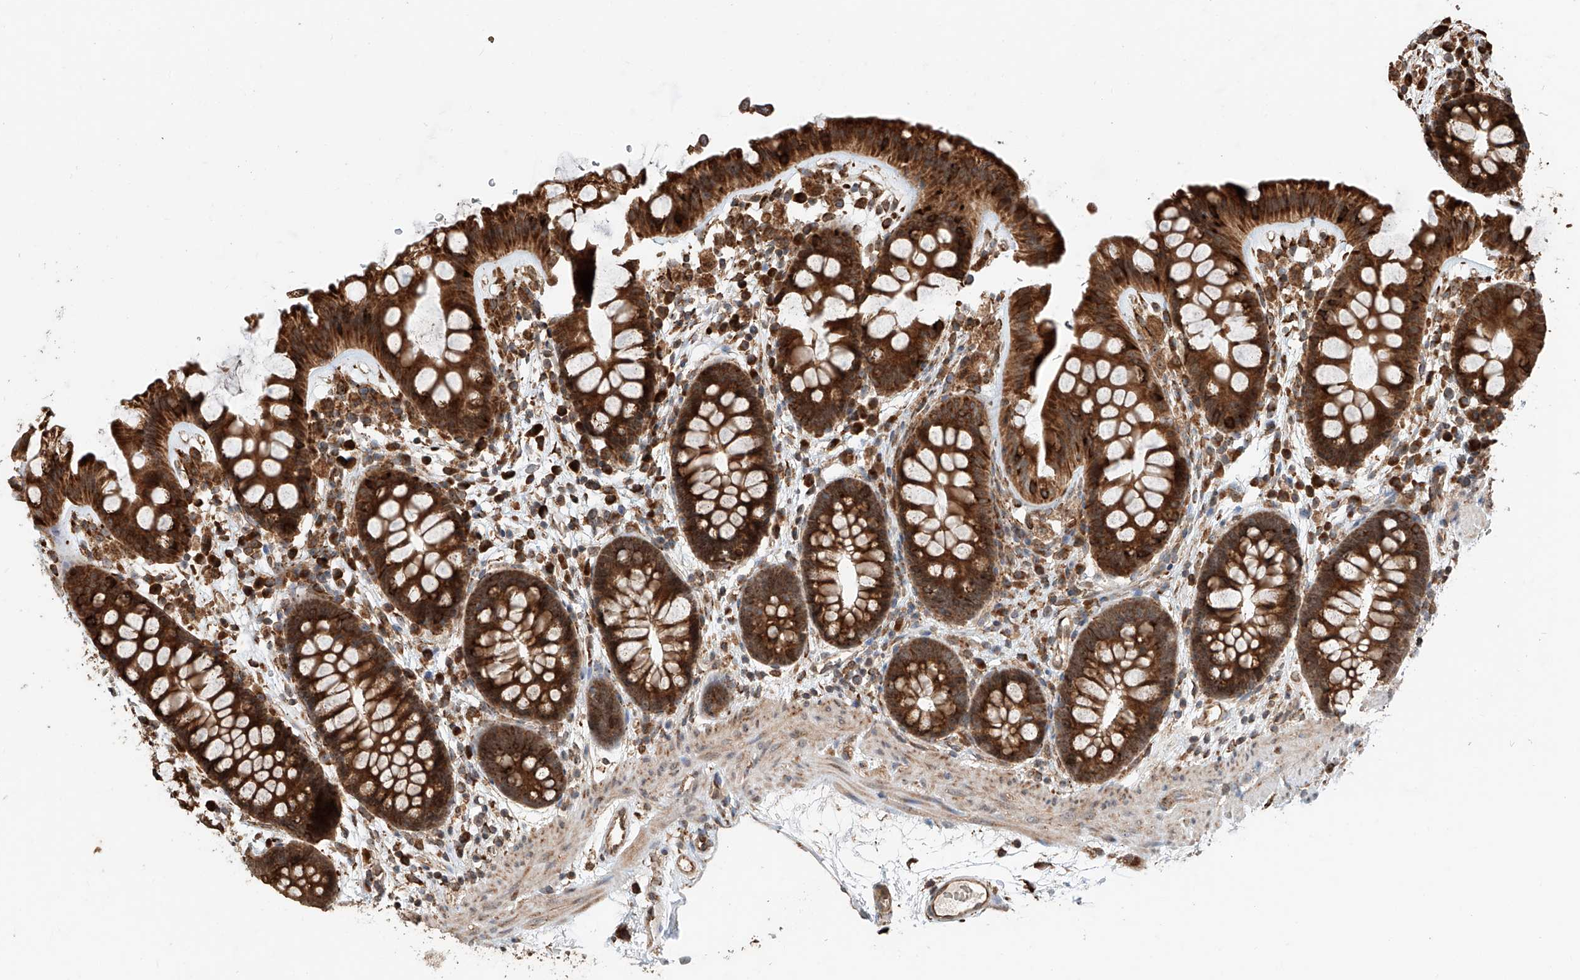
{"staining": {"intensity": "strong", "quantity": ">75%", "location": "cytoplasmic/membranous"}, "tissue": "colon", "cell_type": "Endothelial cells", "image_type": "normal", "snomed": [{"axis": "morphology", "description": "Normal tissue, NOS"}, {"axis": "topography", "description": "Colon"}], "caption": "Endothelial cells reveal high levels of strong cytoplasmic/membranous staining in approximately >75% of cells in normal colon. (IHC, brightfield microscopy, high magnification).", "gene": "DNAH8", "patient": {"sex": "female", "age": 62}}